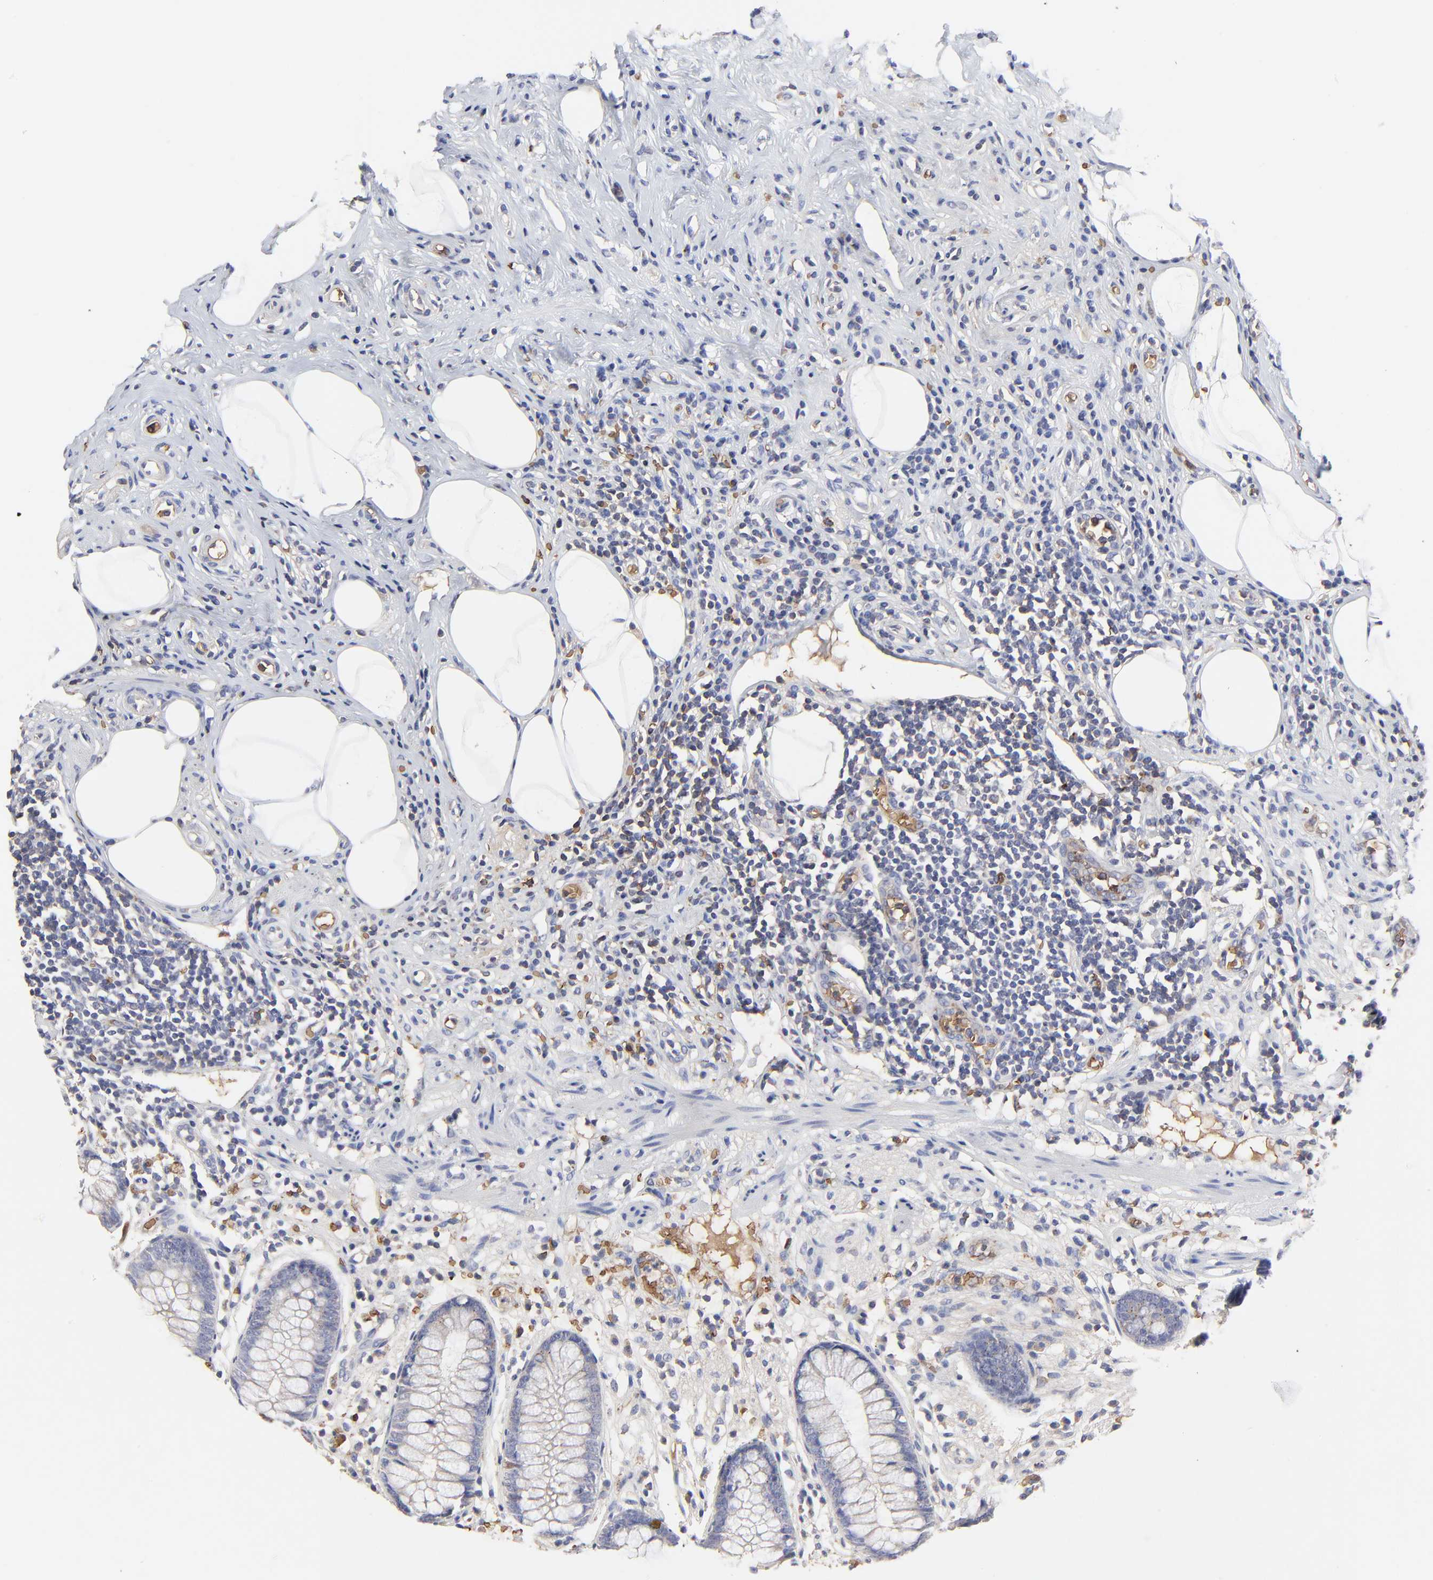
{"staining": {"intensity": "weak", "quantity": "<25%", "location": "cytoplasmic/membranous"}, "tissue": "appendix", "cell_type": "Glandular cells", "image_type": "normal", "snomed": [{"axis": "morphology", "description": "Normal tissue, NOS"}, {"axis": "topography", "description": "Appendix"}], "caption": "This image is of benign appendix stained with immunohistochemistry (IHC) to label a protein in brown with the nuclei are counter-stained blue. There is no staining in glandular cells.", "gene": "PAG1", "patient": {"sex": "male", "age": 38}}